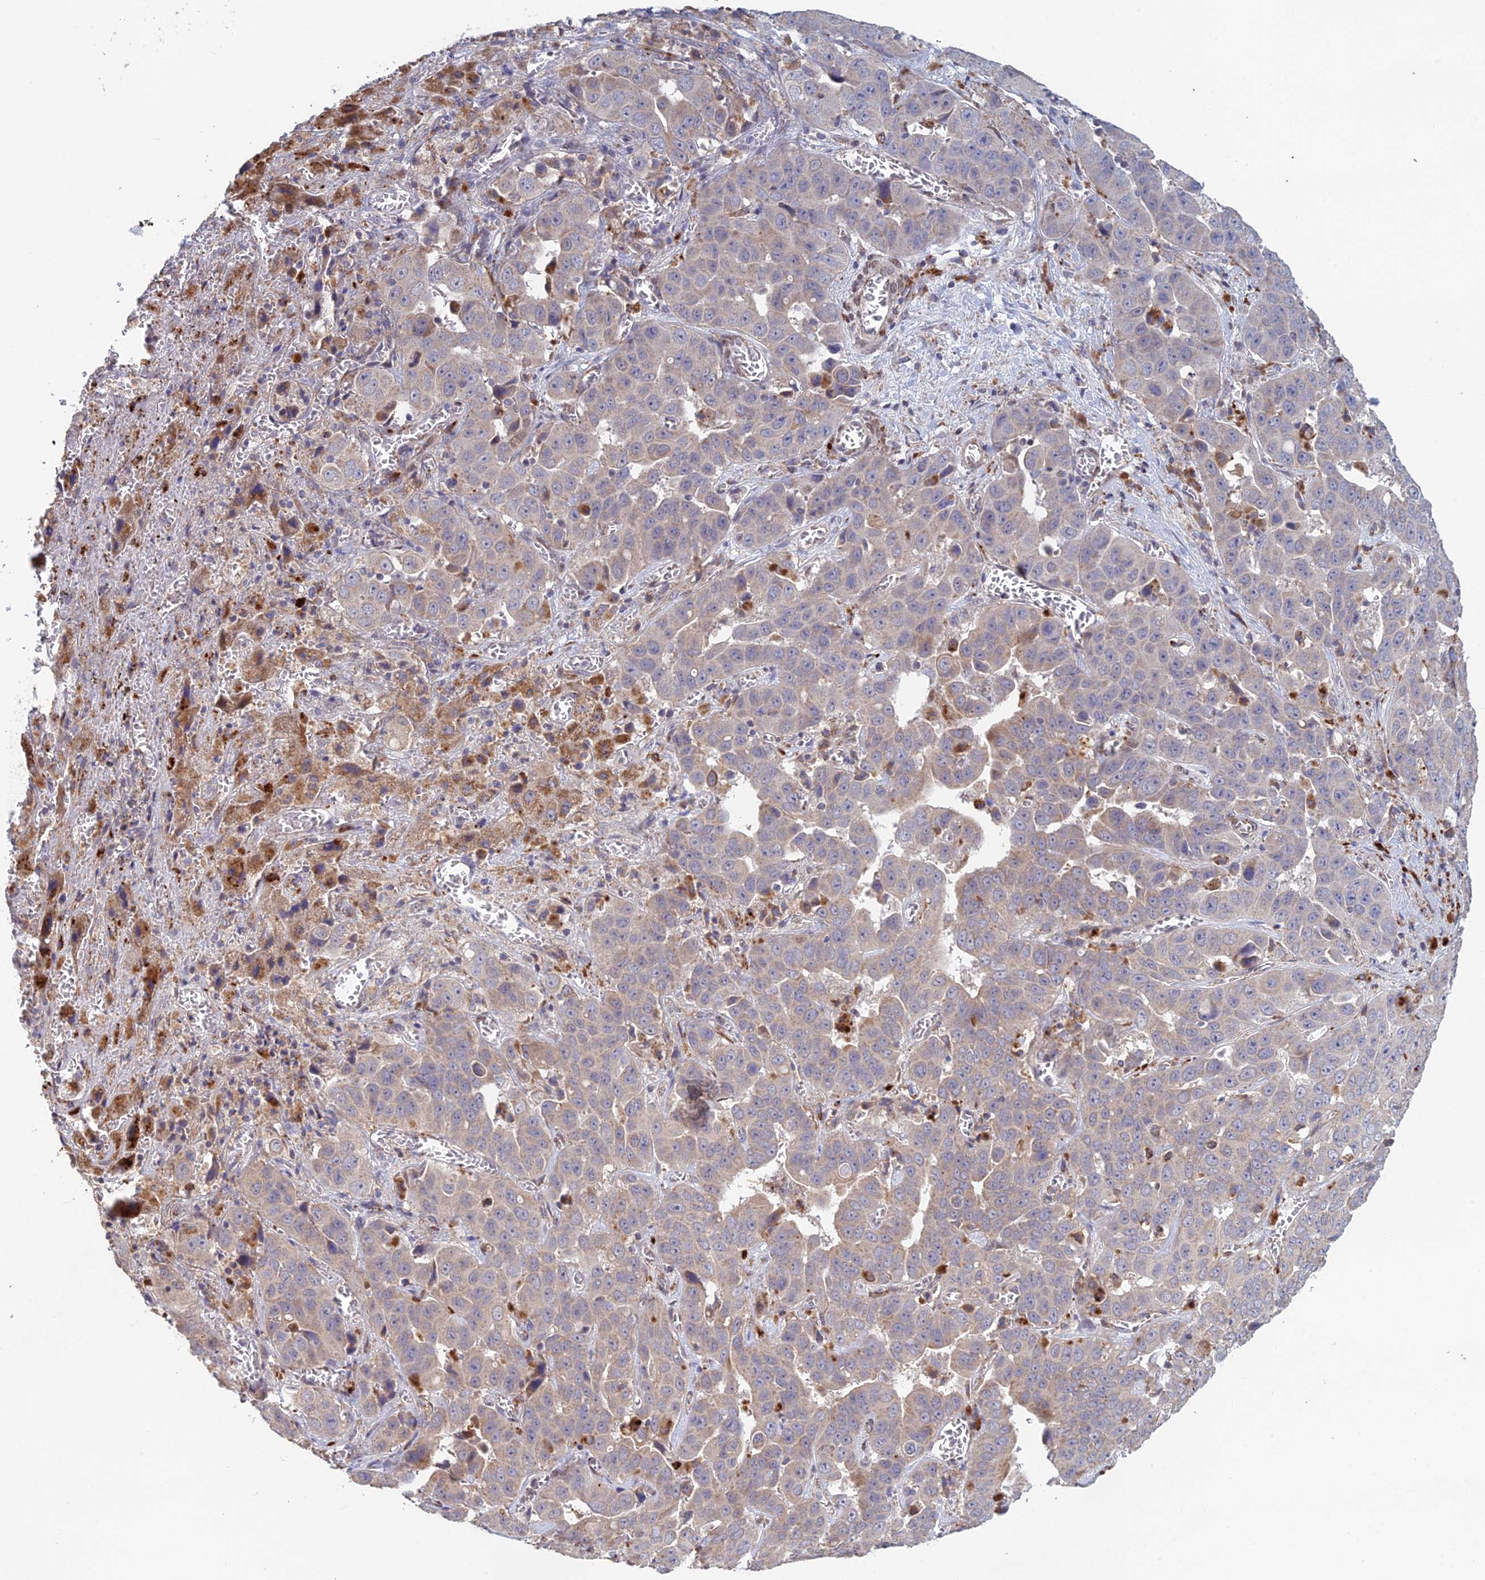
{"staining": {"intensity": "weak", "quantity": "<25%", "location": "cytoplasmic/membranous"}, "tissue": "liver cancer", "cell_type": "Tumor cells", "image_type": "cancer", "snomed": [{"axis": "morphology", "description": "Cholangiocarcinoma"}, {"axis": "topography", "description": "Liver"}], "caption": "Tumor cells are negative for brown protein staining in liver cancer.", "gene": "FOXS1", "patient": {"sex": "female", "age": 52}}